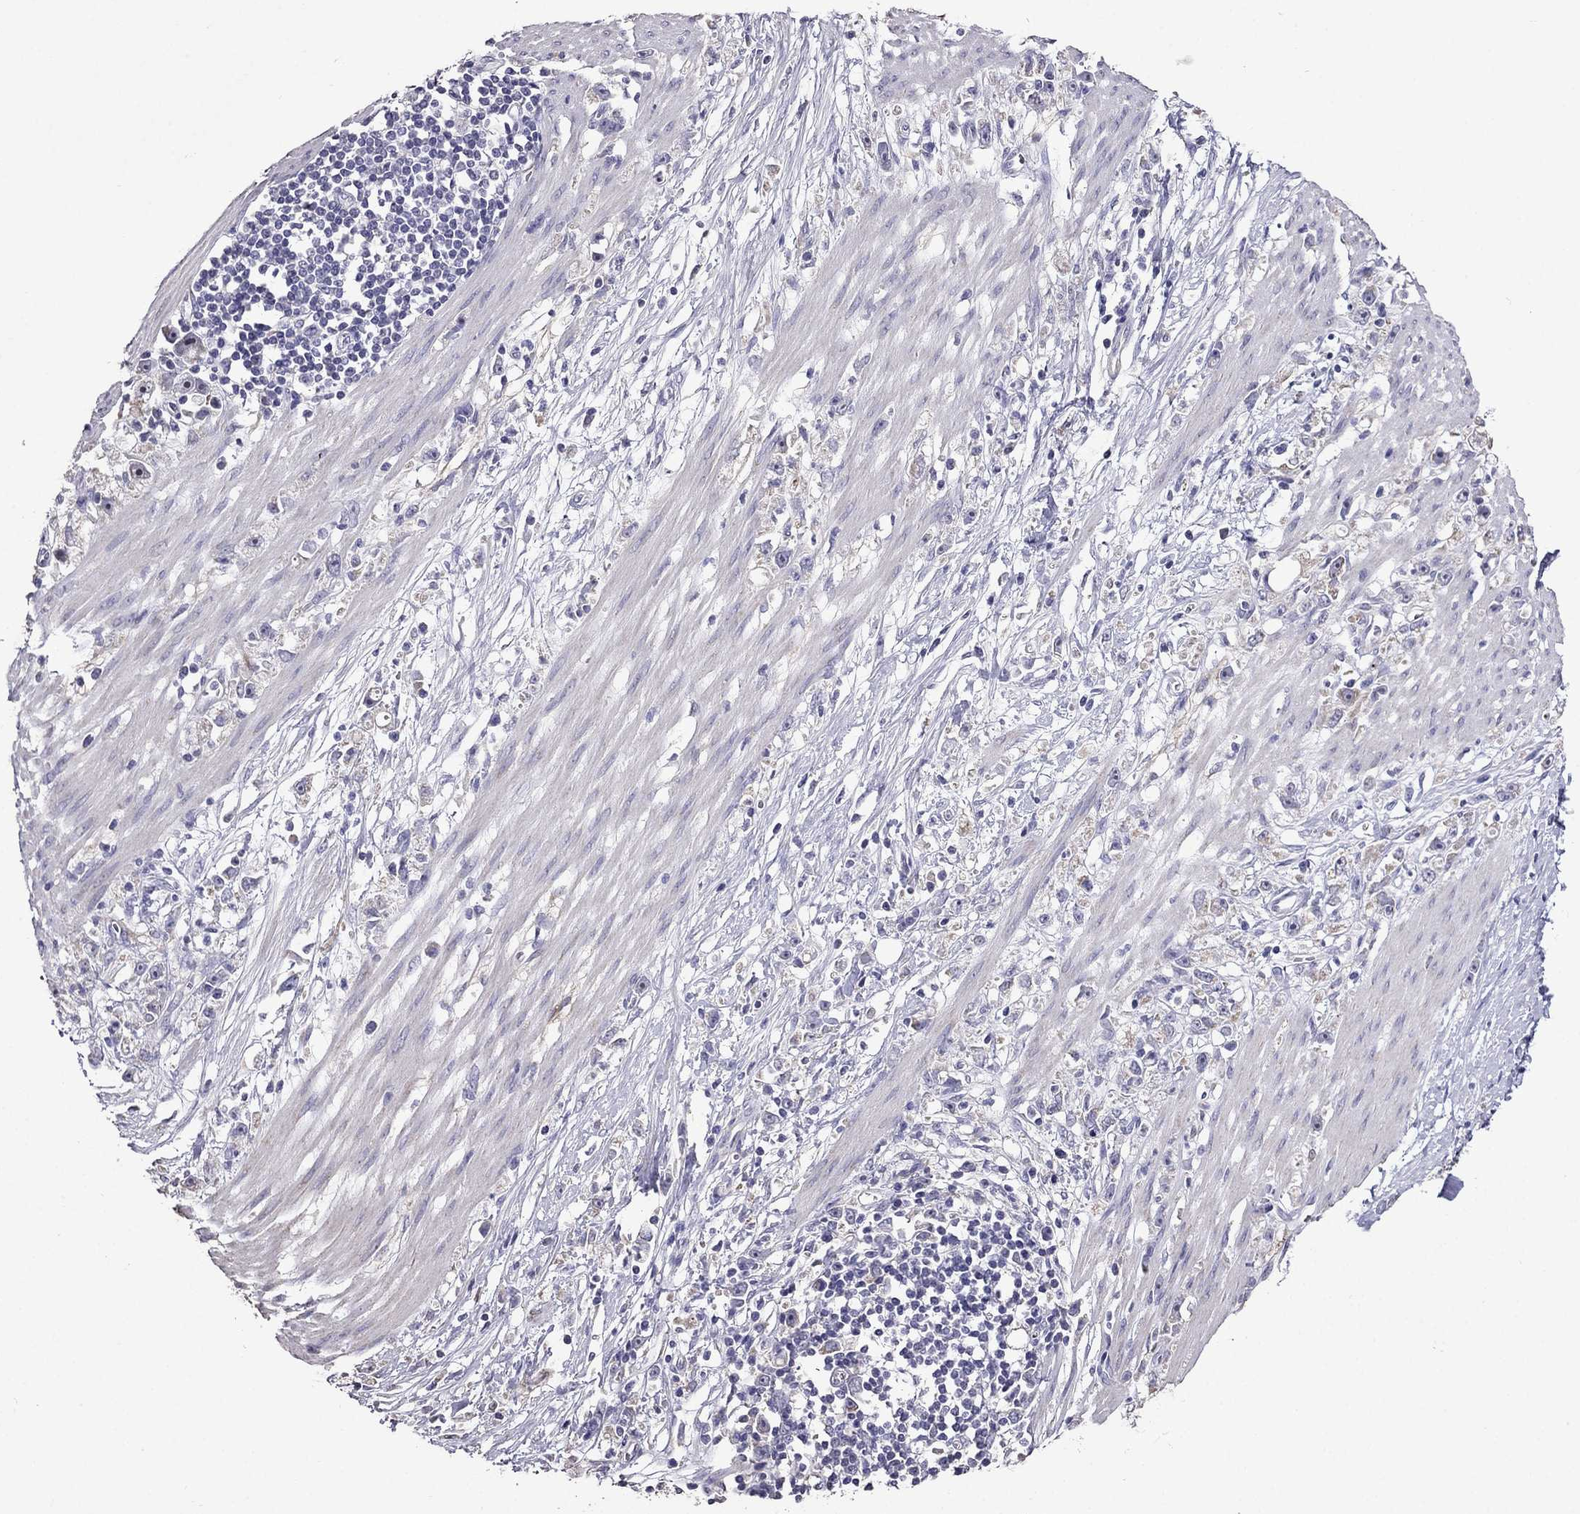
{"staining": {"intensity": "negative", "quantity": "none", "location": "none"}, "tissue": "stomach cancer", "cell_type": "Tumor cells", "image_type": "cancer", "snomed": [{"axis": "morphology", "description": "Adenocarcinoma, NOS"}, {"axis": "topography", "description": "Stomach"}], "caption": "A high-resolution micrograph shows immunohistochemistry (IHC) staining of stomach cancer (adenocarcinoma), which demonstrates no significant positivity in tumor cells.", "gene": "AK5", "patient": {"sex": "female", "age": 59}}